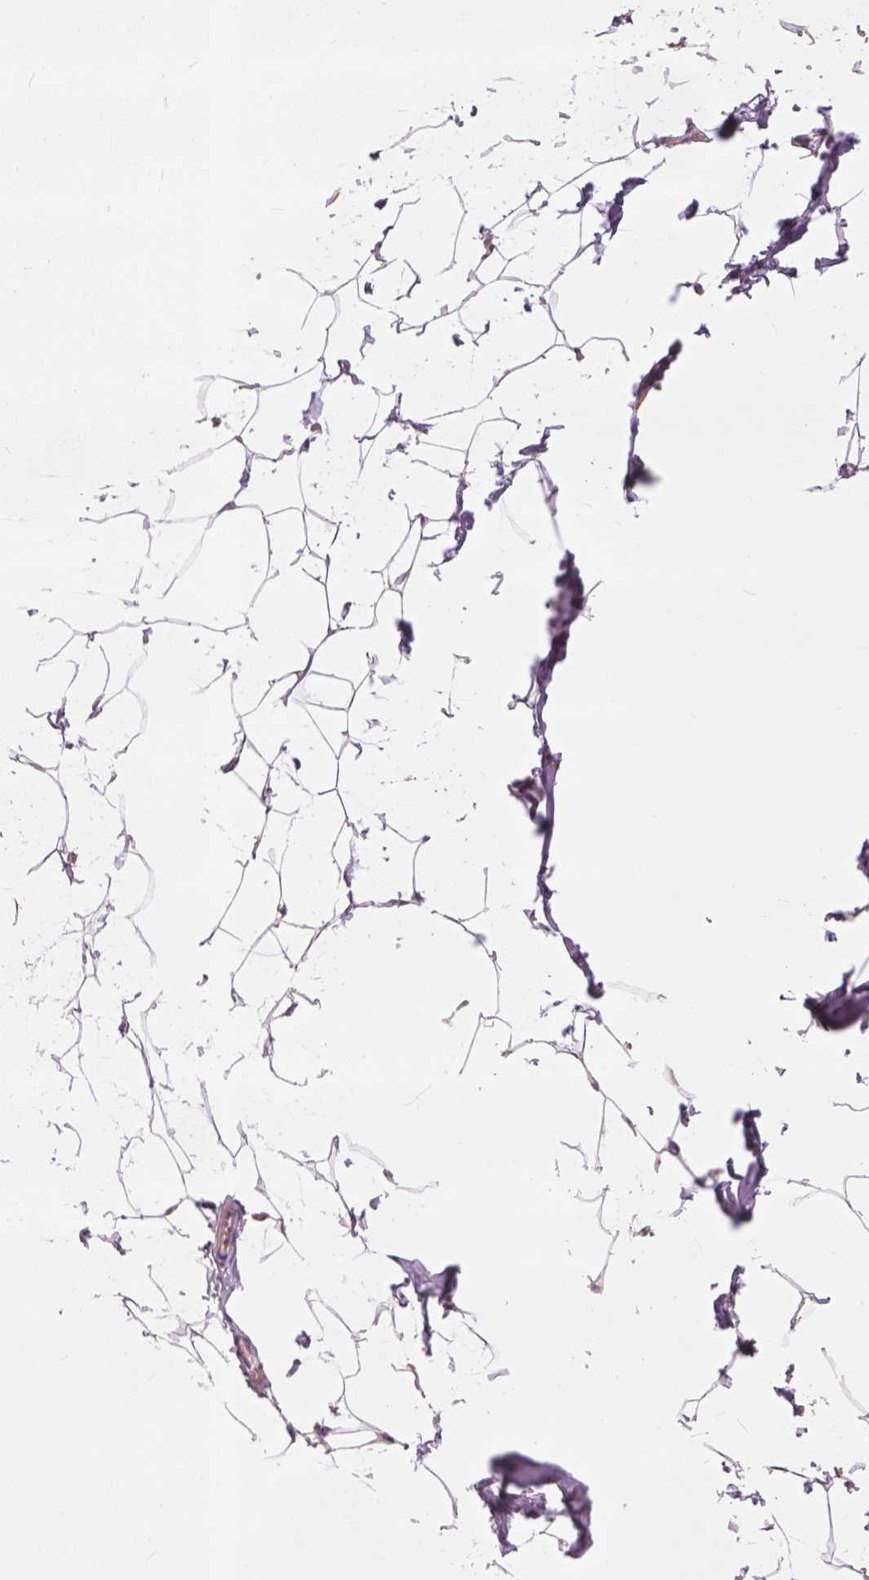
{"staining": {"intensity": "negative", "quantity": "none", "location": "none"}, "tissue": "breast", "cell_type": "Adipocytes", "image_type": "normal", "snomed": [{"axis": "morphology", "description": "Normal tissue, NOS"}, {"axis": "topography", "description": "Breast"}], "caption": "The micrograph shows no staining of adipocytes in normal breast. (Immunohistochemistry (ihc), brightfield microscopy, high magnification).", "gene": "KRT17", "patient": {"sex": "female", "age": 32}}